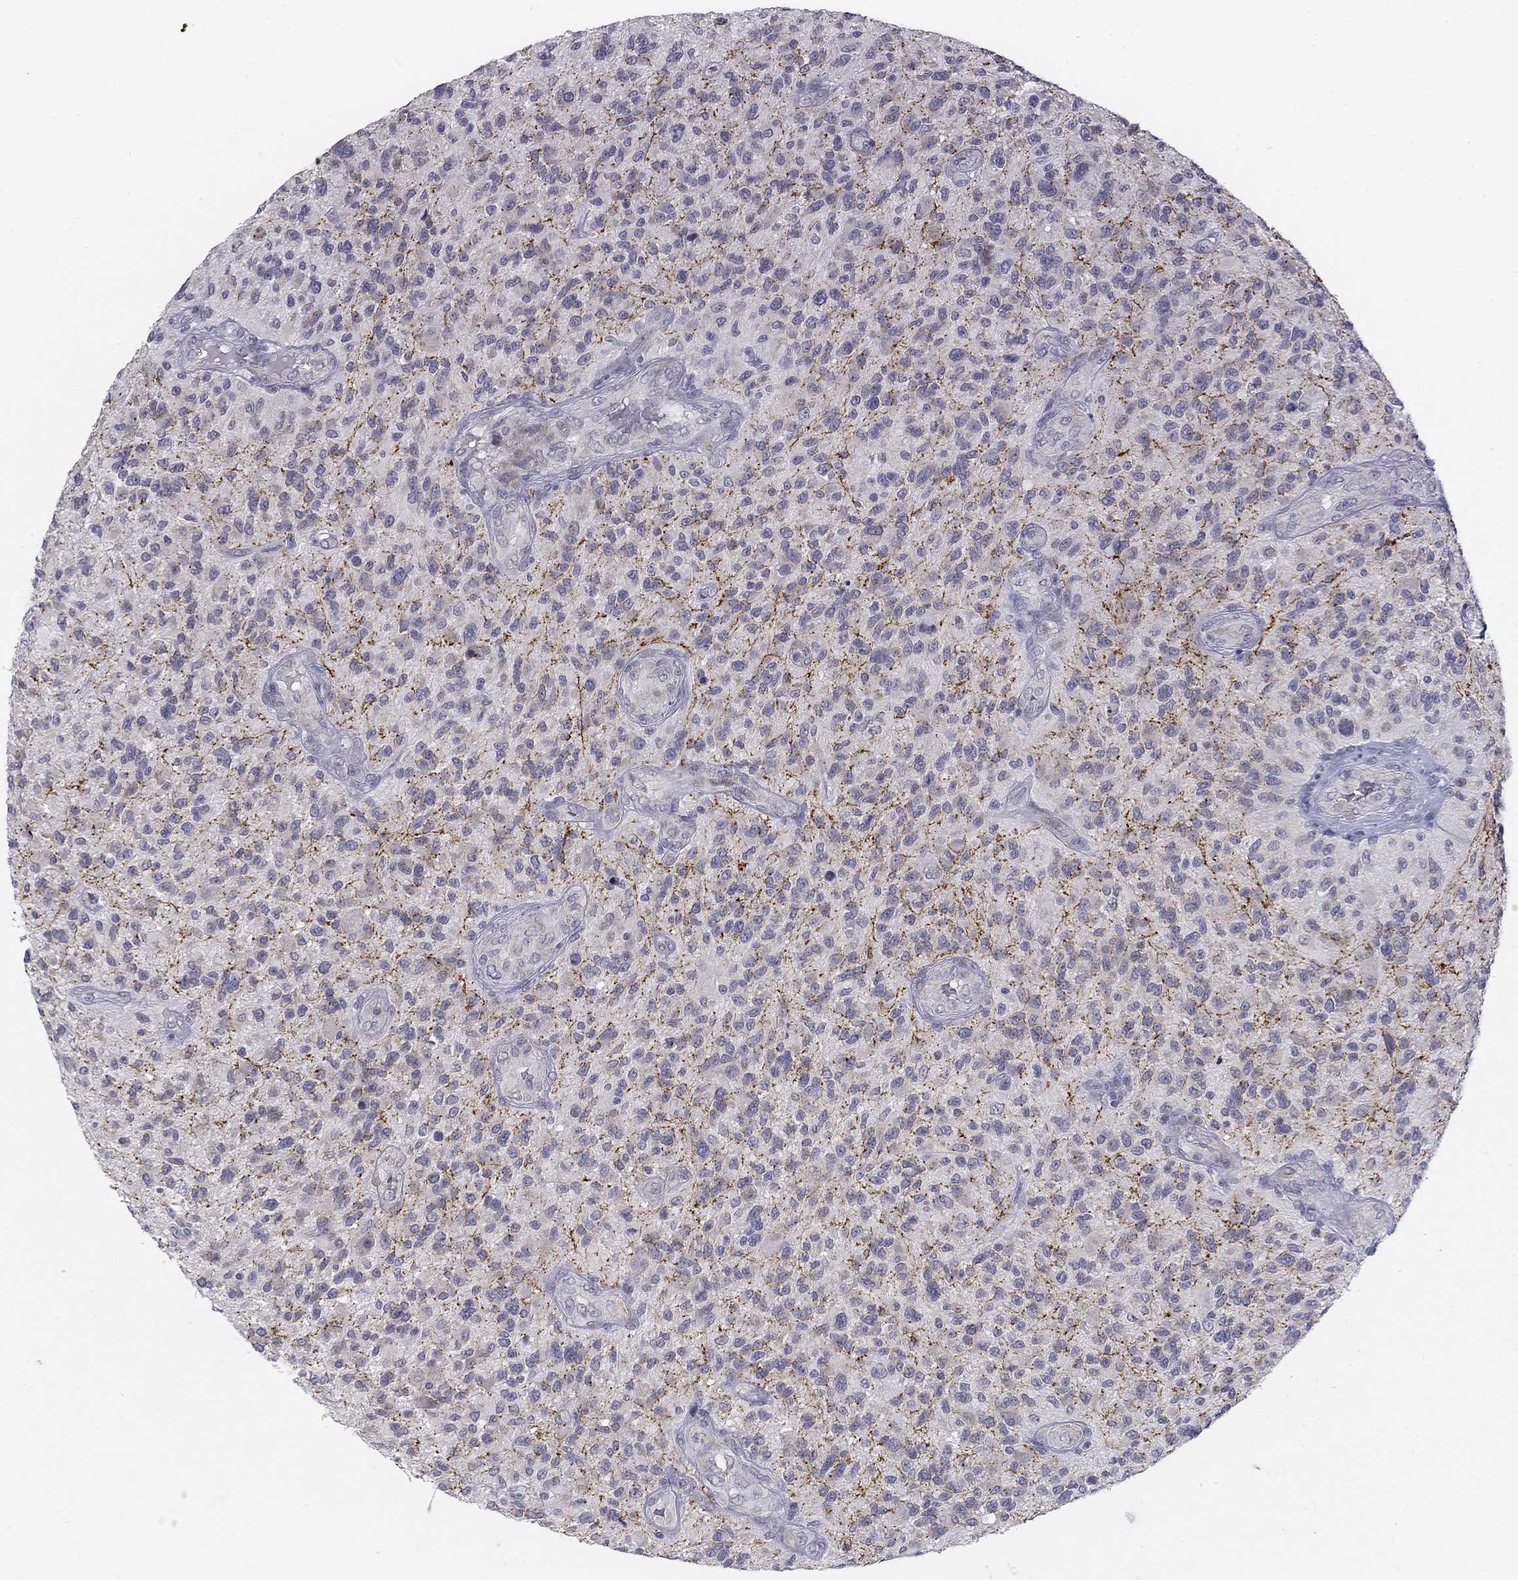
{"staining": {"intensity": "negative", "quantity": "none", "location": "none"}, "tissue": "glioma", "cell_type": "Tumor cells", "image_type": "cancer", "snomed": [{"axis": "morphology", "description": "Glioma, malignant, High grade"}, {"axis": "topography", "description": "Brain"}], "caption": "An IHC micrograph of malignant glioma (high-grade) is shown. There is no staining in tumor cells of malignant glioma (high-grade).", "gene": "ATP1A3", "patient": {"sex": "male", "age": 47}}